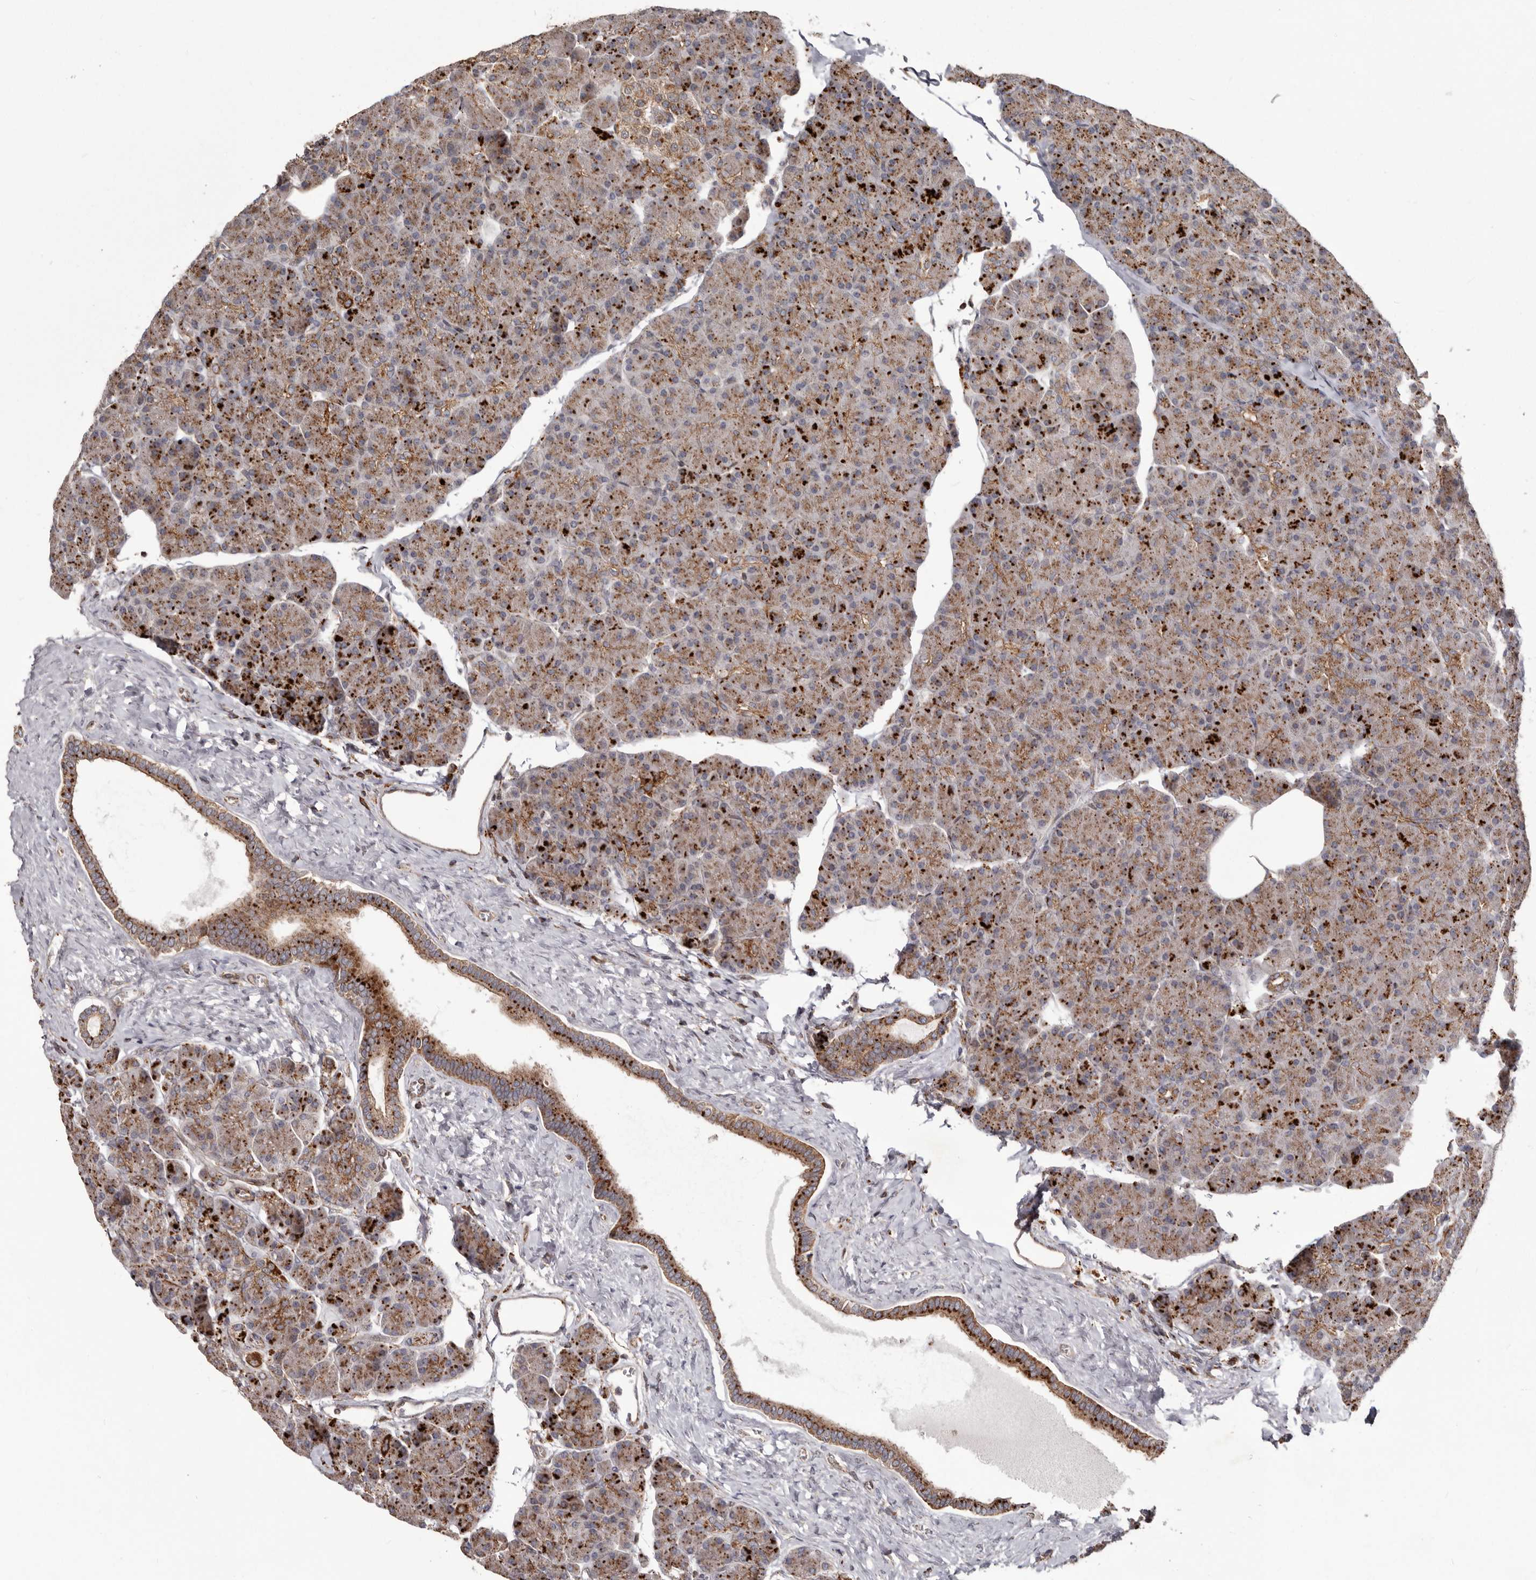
{"staining": {"intensity": "moderate", "quantity": ">75%", "location": "cytoplasmic/membranous"}, "tissue": "pancreas", "cell_type": "Exocrine glandular cells", "image_type": "normal", "snomed": [{"axis": "morphology", "description": "Normal tissue, NOS"}, {"axis": "topography", "description": "Pancreas"}], "caption": "Moderate cytoplasmic/membranous staining for a protein is identified in about >75% of exocrine glandular cells of normal pancreas using IHC.", "gene": "NUP43", "patient": {"sex": "female", "age": 43}}